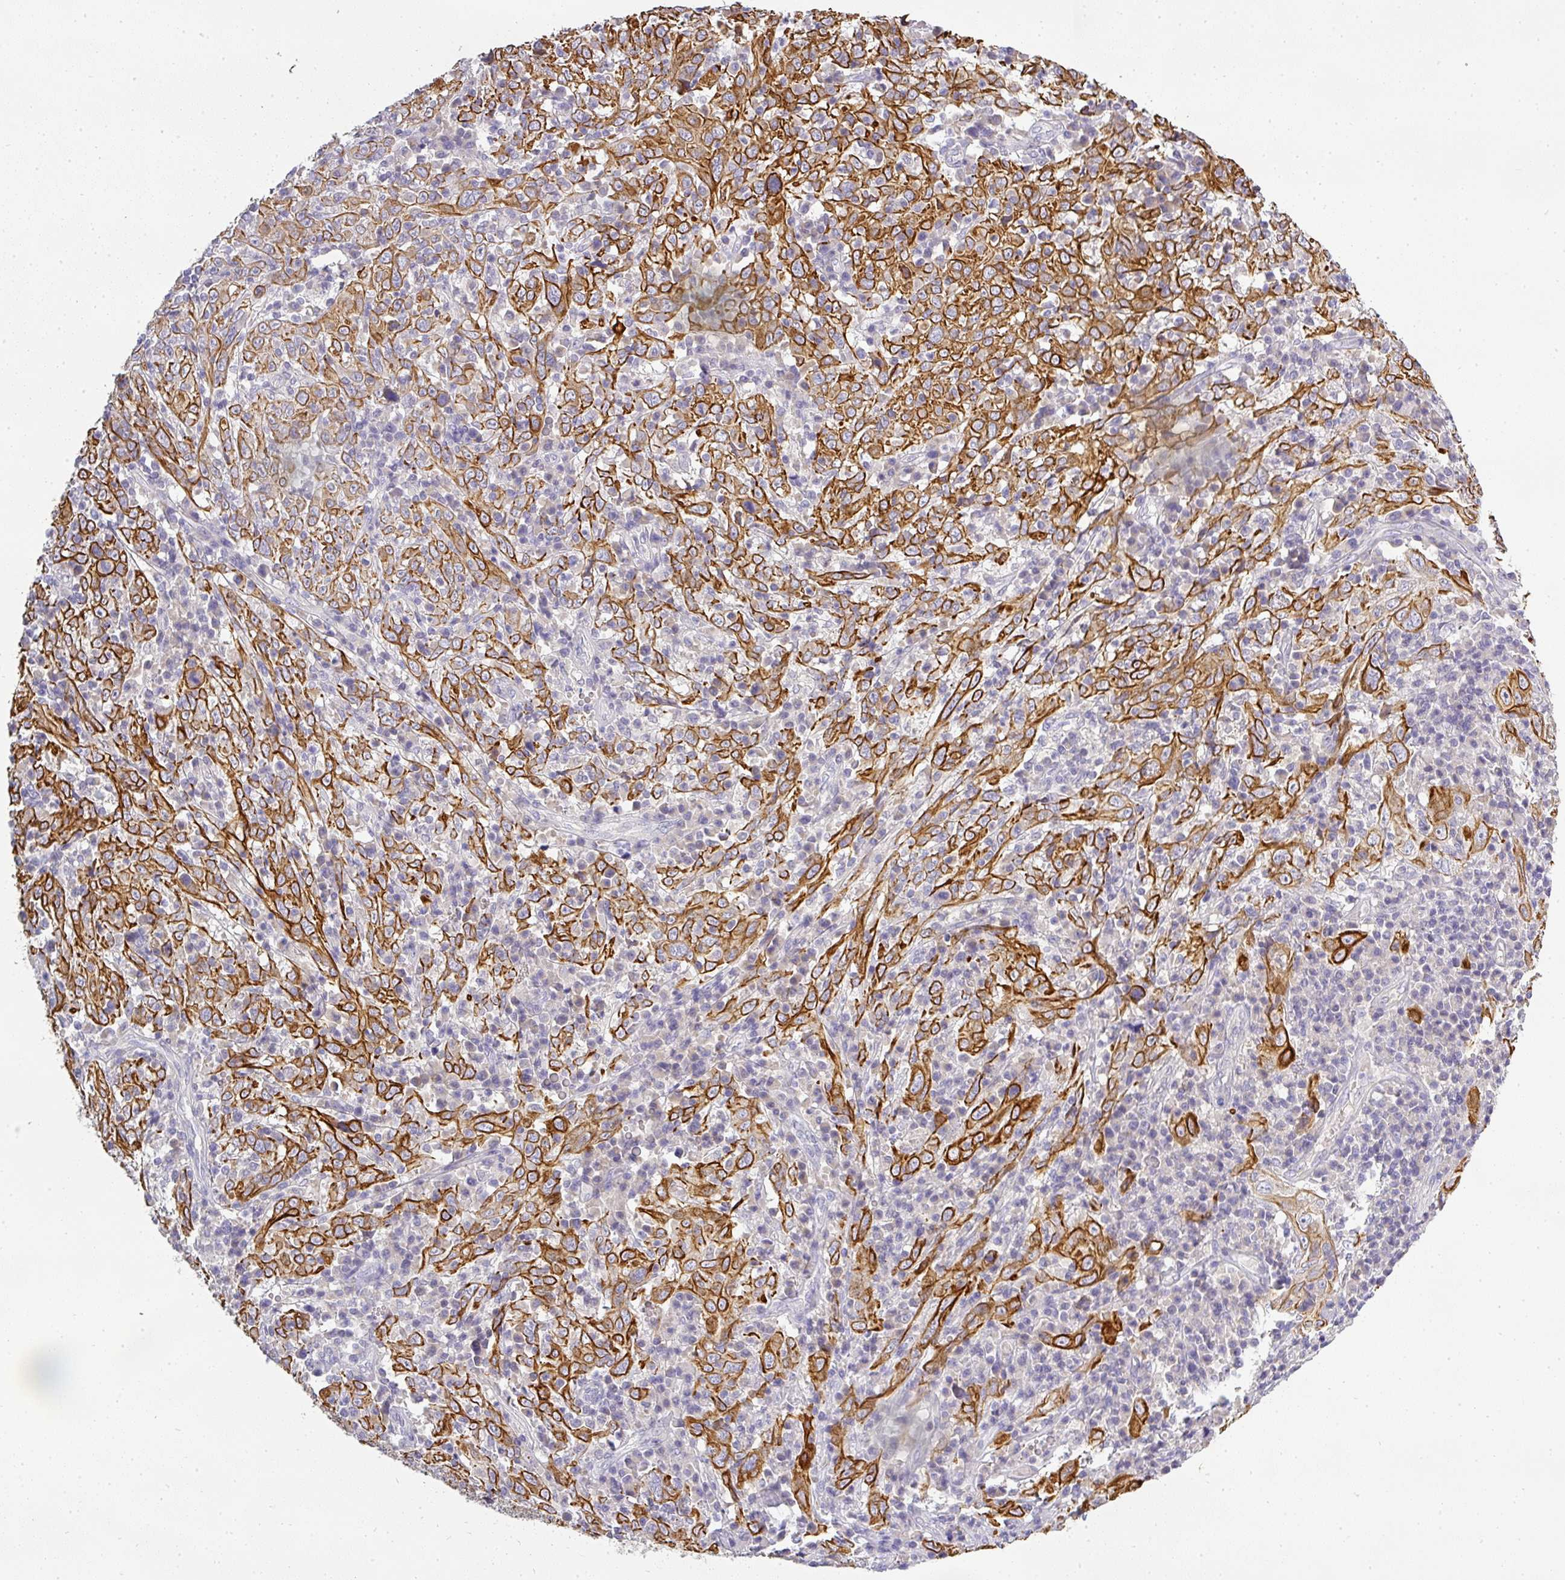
{"staining": {"intensity": "strong", "quantity": ">75%", "location": "cytoplasmic/membranous"}, "tissue": "cervical cancer", "cell_type": "Tumor cells", "image_type": "cancer", "snomed": [{"axis": "morphology", "description": "Squamous cell carcinoma, NOS"}, {"axis": "topography", "description": "Cervix"}], "caption": "Immunohistochemistry (IHC) image of human cervical squamous cell carcinoma stained for a protein (brown), which exhibits high levels of strong cytoplasmic/membranous expression in approximately >75% of tumor cells.", "gene": "ASXL3", "patient": {"sex": "female", "age": 46}}